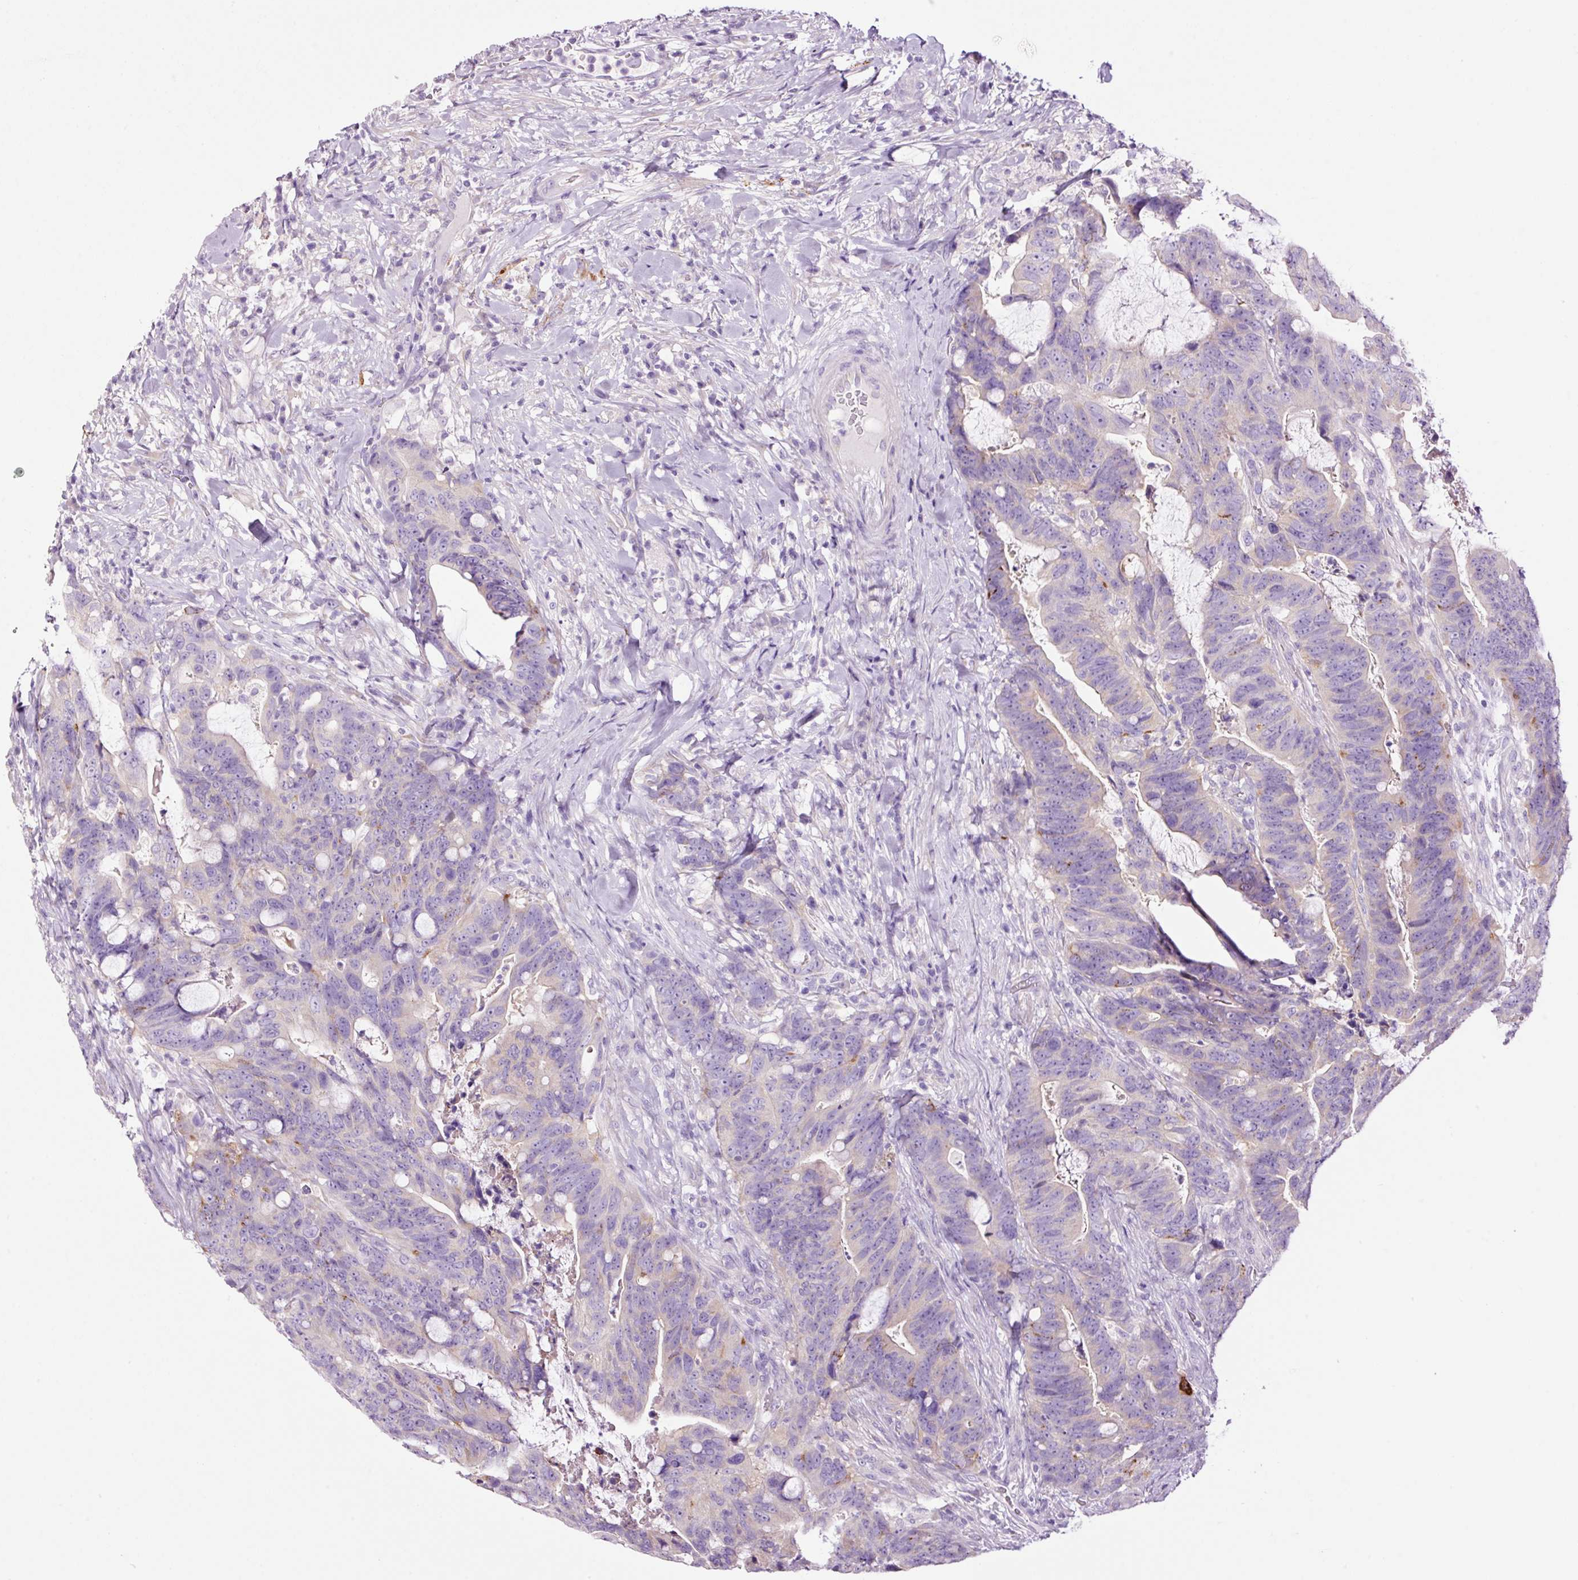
{"staining": {"intensity": "weak", "quantity": "25%-75%", "location": "cytoplasmic/membranous"}, "tissue": "colorectal cancer", "cell_type": "Tumor cells", "image_type": "cancer", "snomed": [{"axis": "morphology", "description": "Adenocarcinoma, NOS"}, {"axis": "topography", "description": "Colon"}], "caption": "Immunohistochemistry (DAB (3,3'-diaminobenzidine)) staining of colorectal adenocarcinoma reveals weak cytoplasmic/membranous protein positivity in about 25%-75% of tumor cells.", "gene": "PAM", "patient": {"sex": "female", "age": 82}}